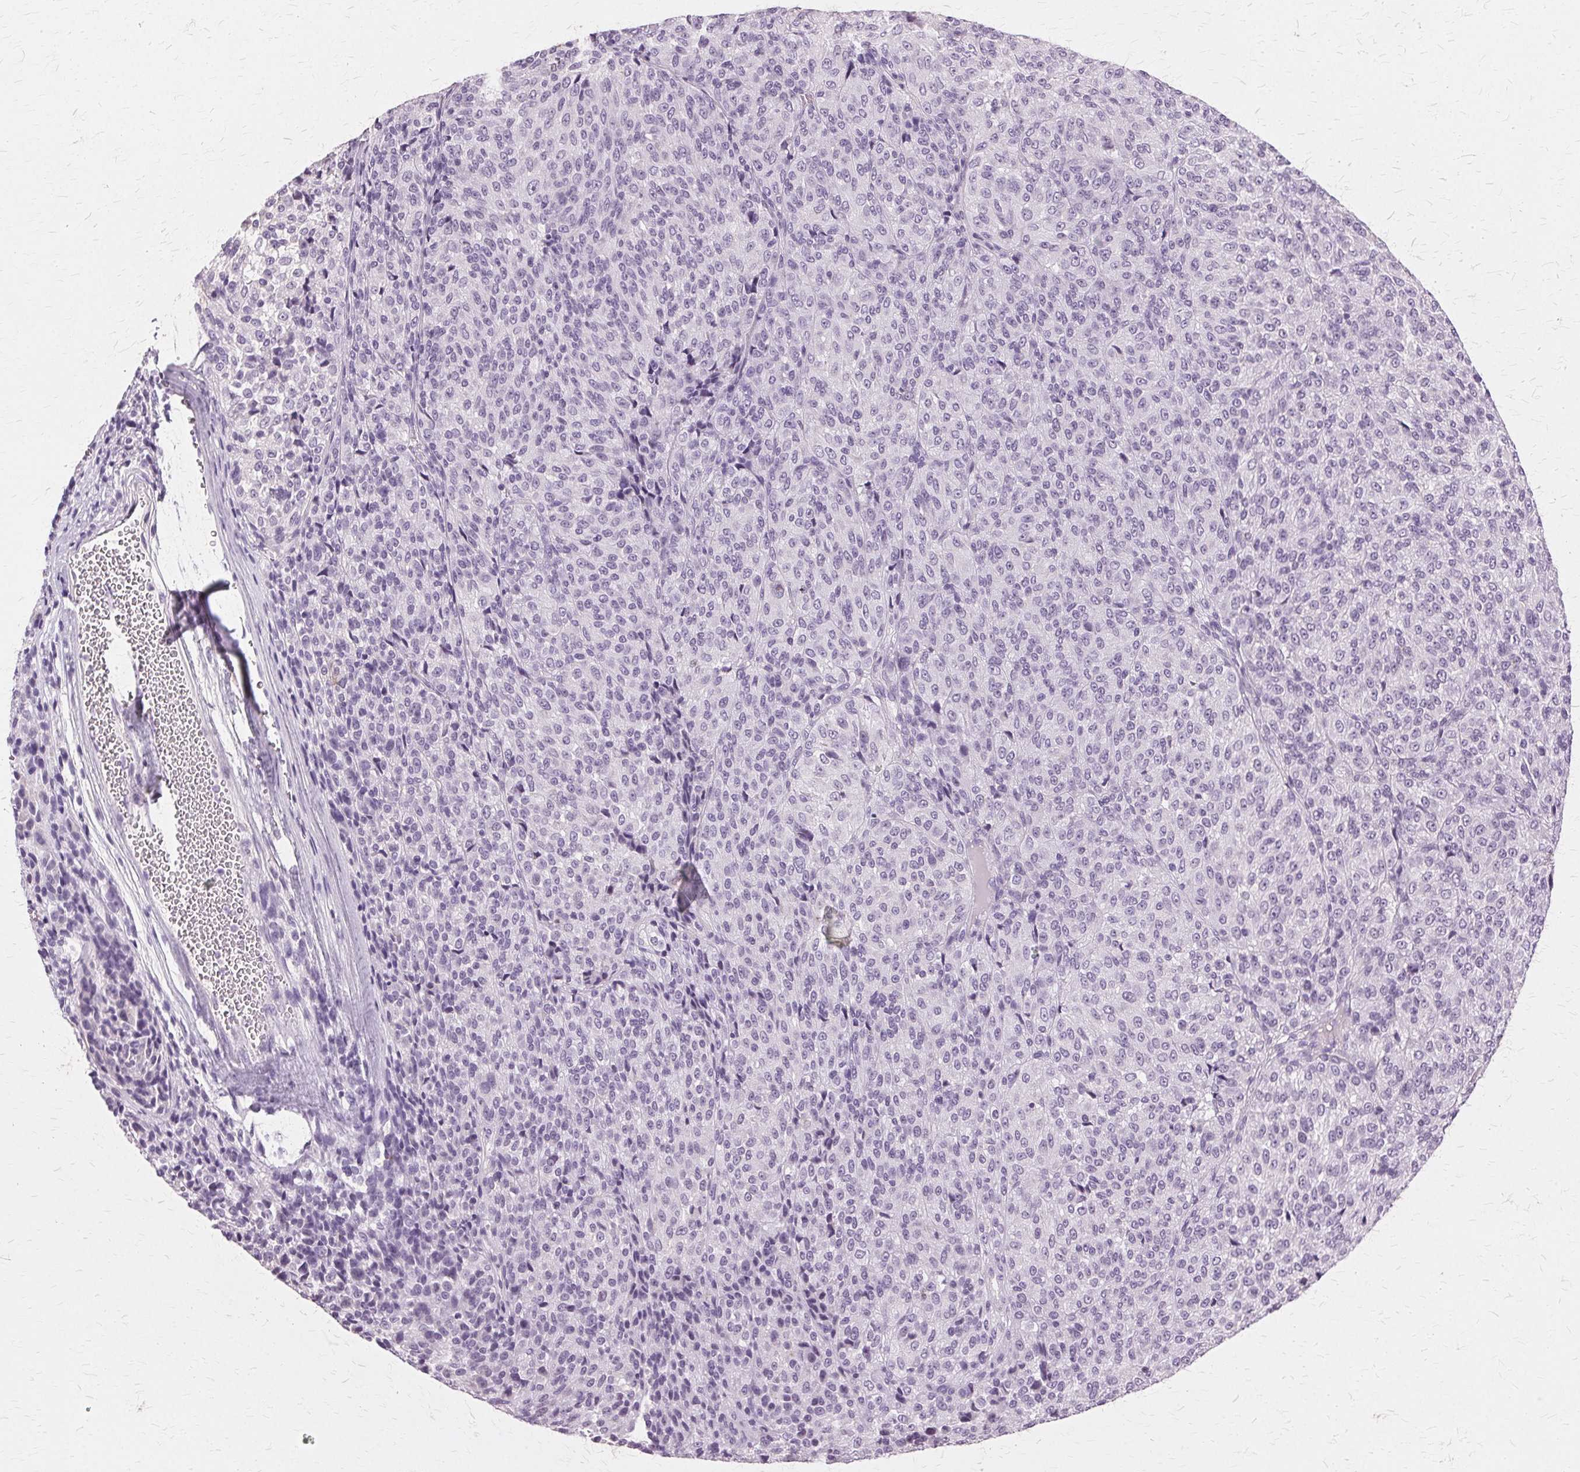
{"staining": {"intensity": "negative", "quantity": "none", "location": "none"}, "tissue": "melanoma", "cell_type": "Tumor cells", "image_type": "cancer", "snomed": [{"axis": "morphology", "description": "Malignant melanoma, Metastatic site"}, {"axis": "topography", "description": "Brain"}], "caption": "An image of malignant melanoma (metastatic site) stained for a protein shows no brown staining in tumor cells.", "gene": "SLC45A3", "patient": {"sex": "female", "age": 56}}